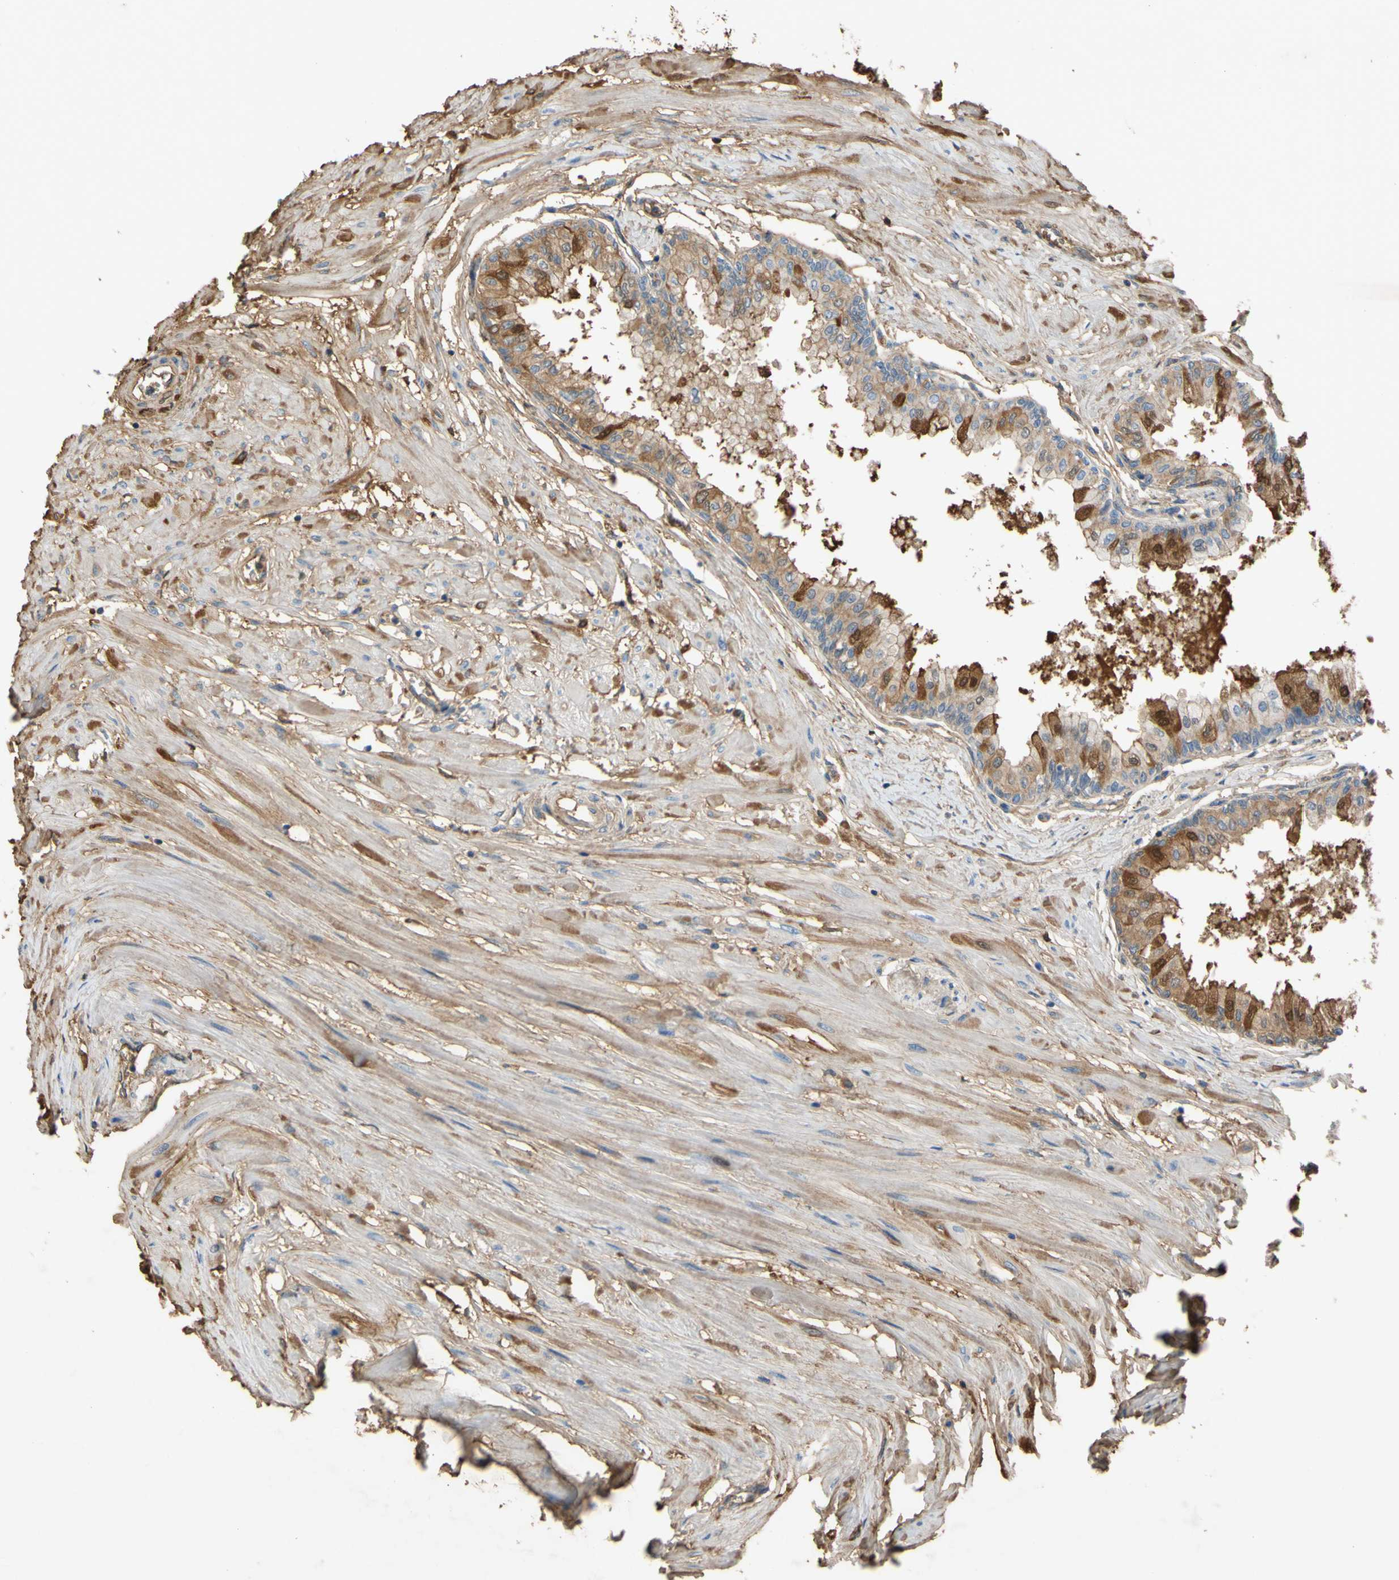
{"staining": {"intensity": "moderate", "quantity": "25%-75%", "location": "cytoplasmic/membranous,nuclear"}, "tissue": "prostate", "cell_type": "Glandular cells", "image_type": "normal", "snomed": [{"axis": "morphology", "description": "Normal tissue, NOS"}, {"axis": "topography", "description": "Prostate"}, {"axis": "topography", "description": "Seminal veicle"}], "caption": "Immunohistochemical staining of normal human prostate demonstrates medium levels of moderate cytoplasmic/membranous,nuclear expression in approximately 25%-75% of glandular cells.", "gene": "TIMP2", "patient": {"sex": "male", "age": 60}}